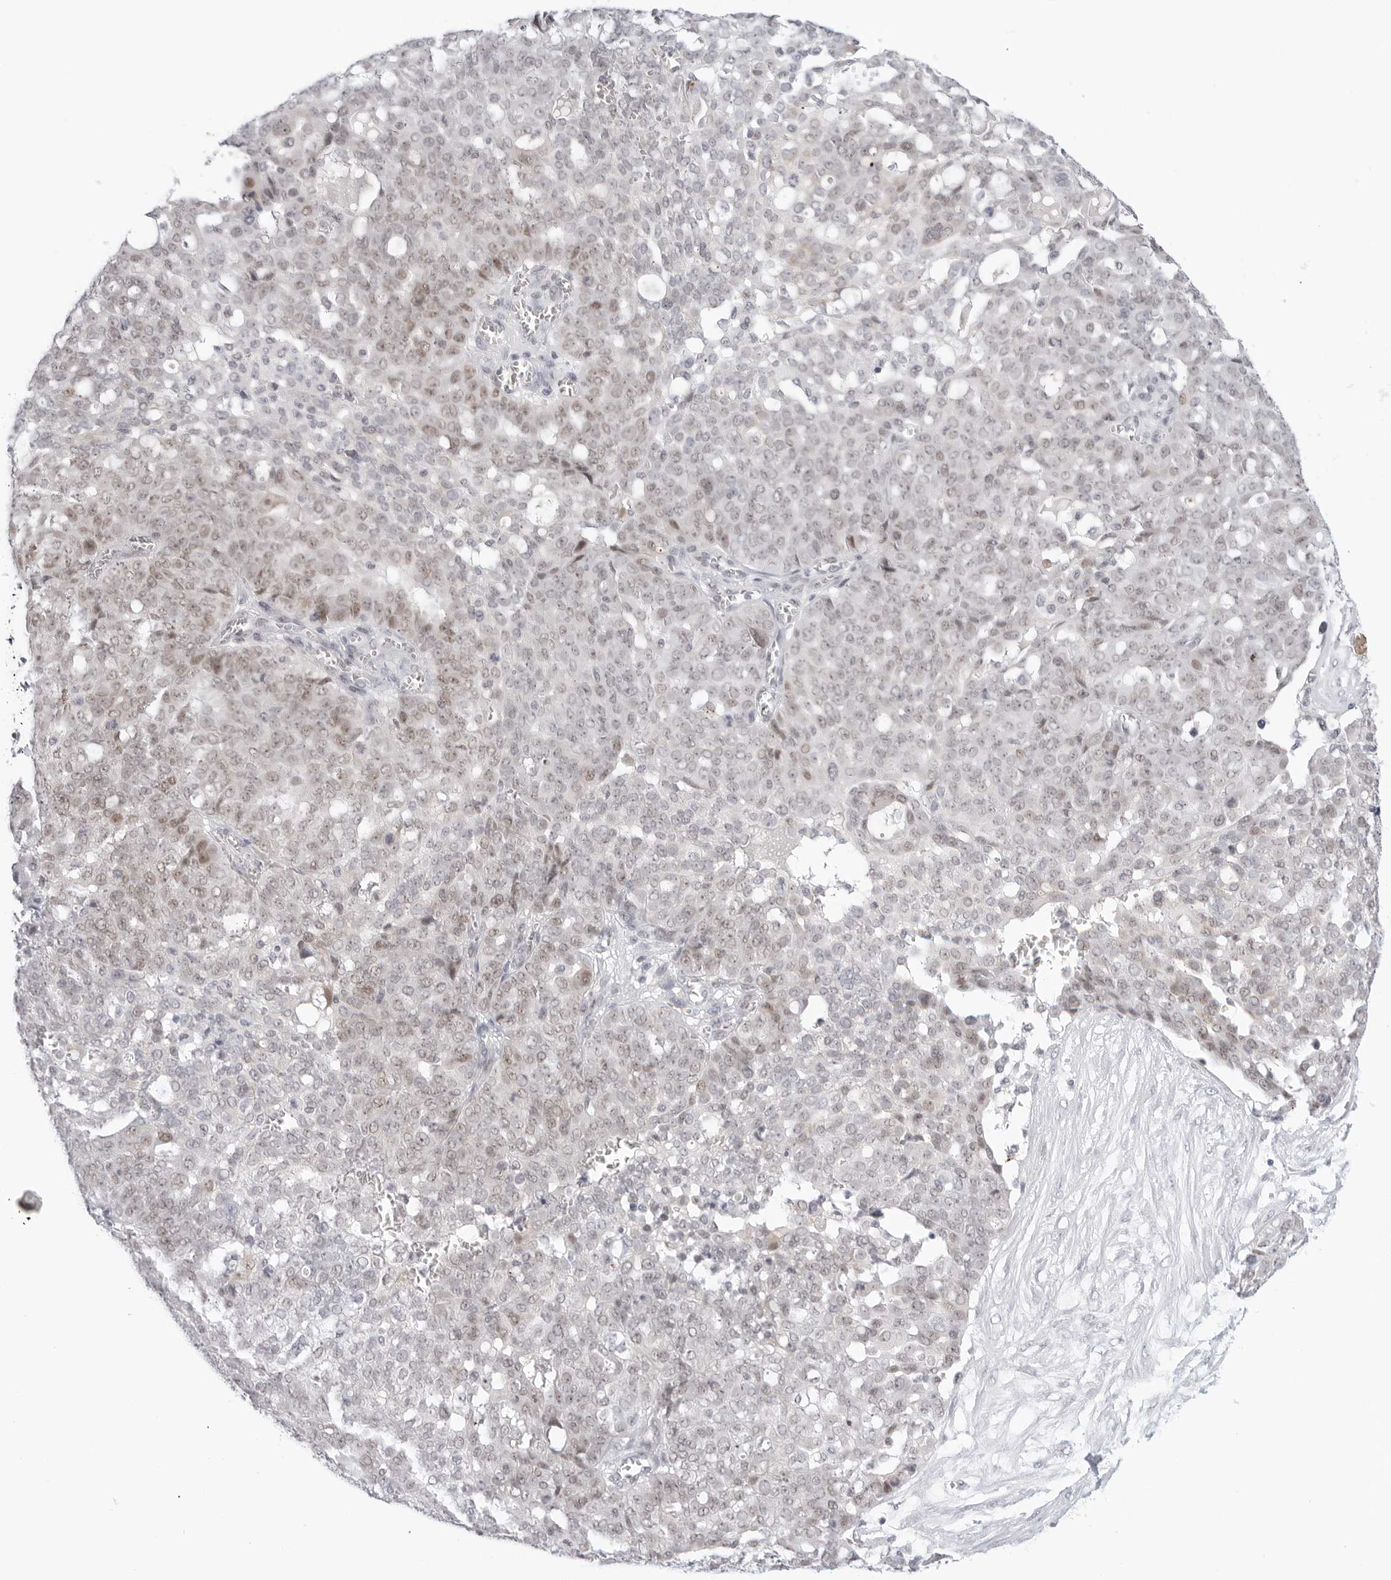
{"staining": {"intensity": "weak", "quantity": "25%-75%", "location": "nuclear"}, "tissue": "ovarian cancer", "cell_type": "Tumor cells", "image_type": "cancer", "snomed": [{"axis": "morphology", "description": "Cystadenocarcinoma, serous, NOS"}, {"axis": "topography", "description": "Soft tissue"}, {"axis": "topography", "description": "Ovary"}], "caption": "This micrograph reveals immunohistochemistry staining of human ovarian cancer, with low weak nuclear positivity in approximately 25%-75% of tumor cells.", "gene": "TSEN2", "patient": {"sex": "female", "age": 57}}